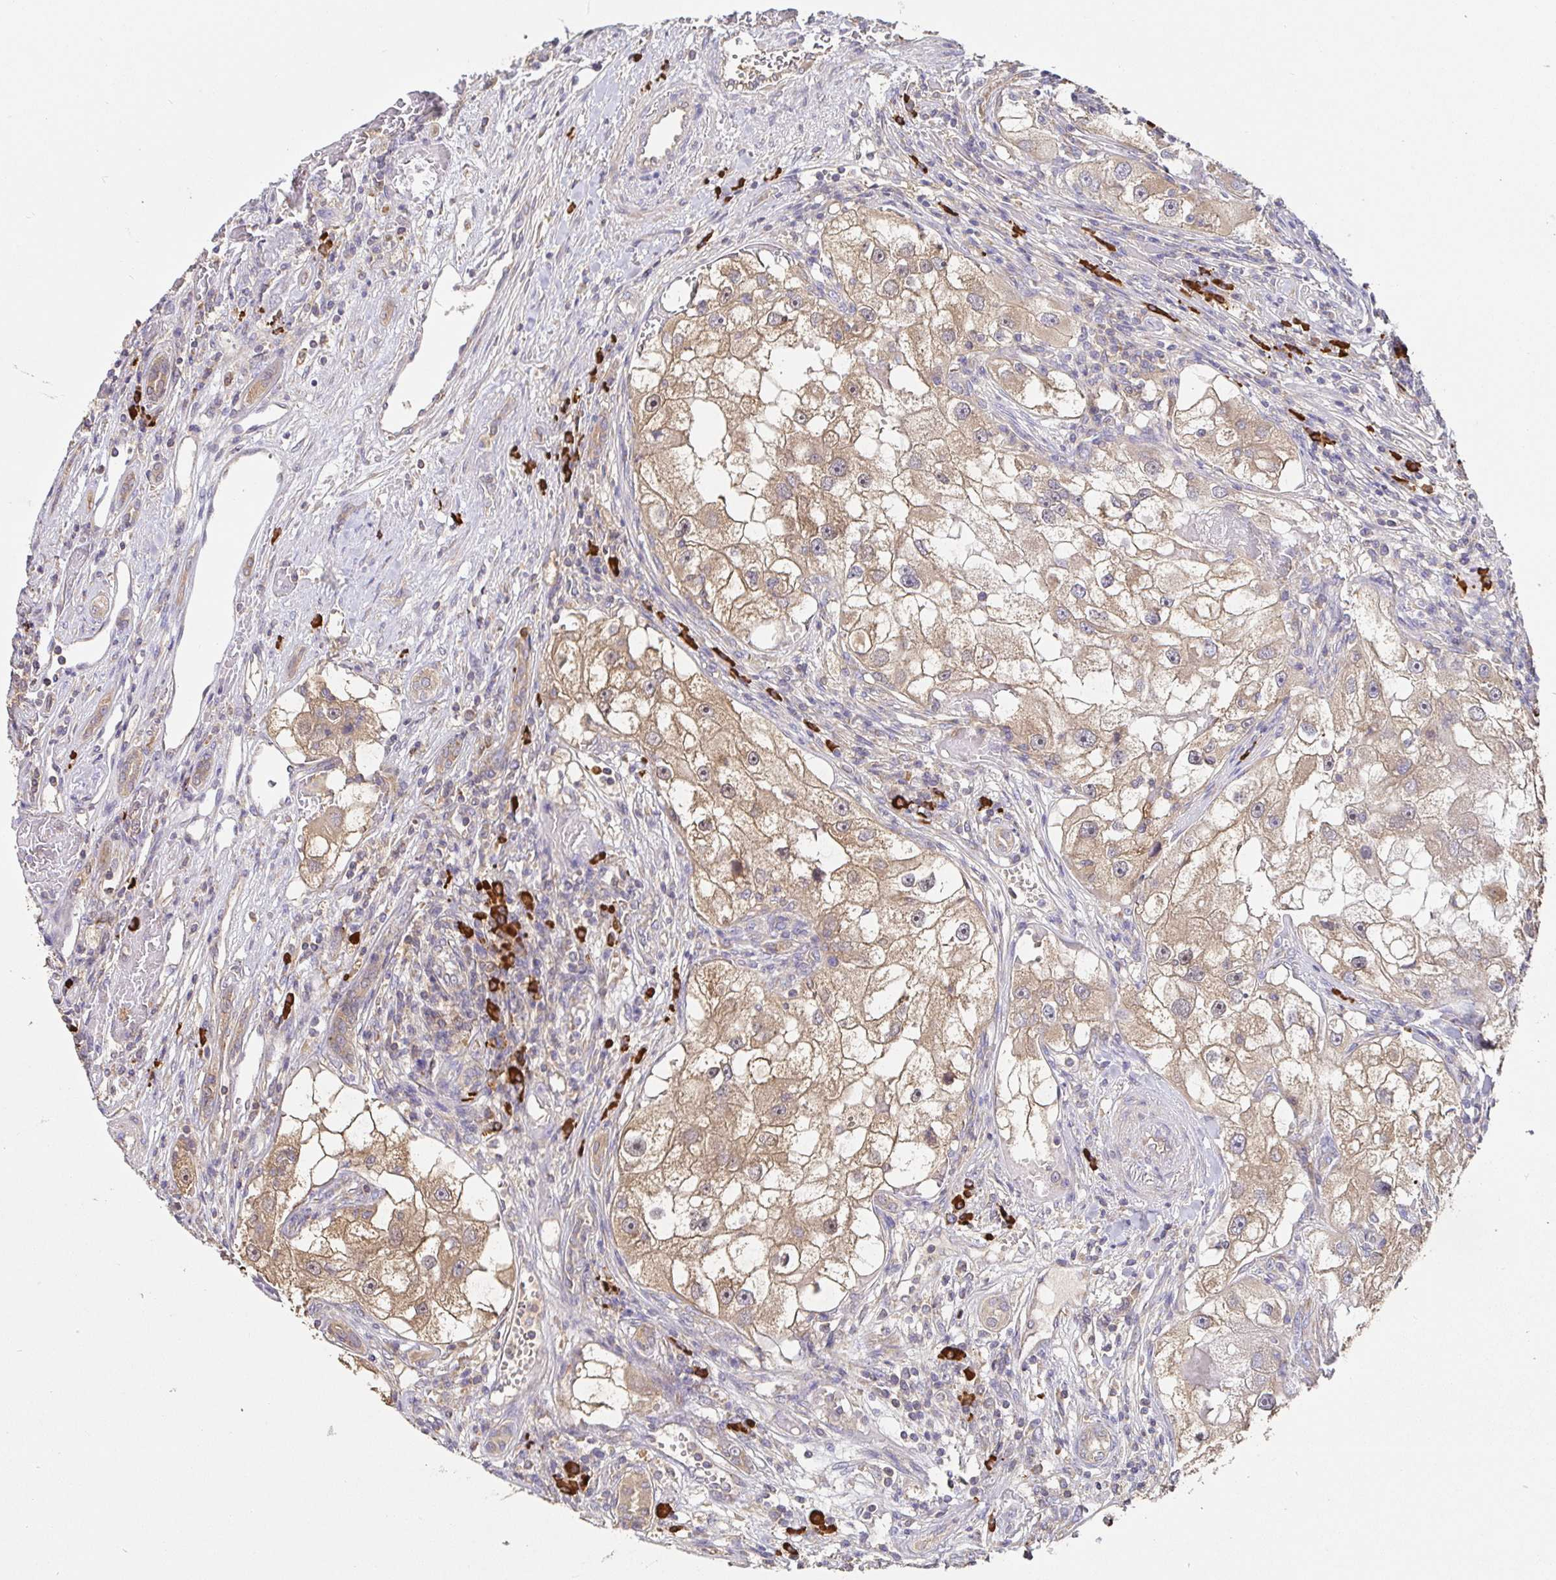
{"staining": {"intensity": "weak", "quantity": ">75%", "location": "cytoplasmic/membranous"}, "tissue": "renal cancer", "cell_type": "Tumor cells", "image_type": "cancer", "snomed": [{"axis": "morphology", "description": "Adenocarcinoma, NOS"}, {"axis": "topography", "description": "Kidney"}], "caption": "Renal cancer stained with a brown dye shows weak cytoplasmic/membranous positive staining in approximately >75% of tumor cells.", "gene": "HAGH", "patient": {"sex": "male", "age": 63}}